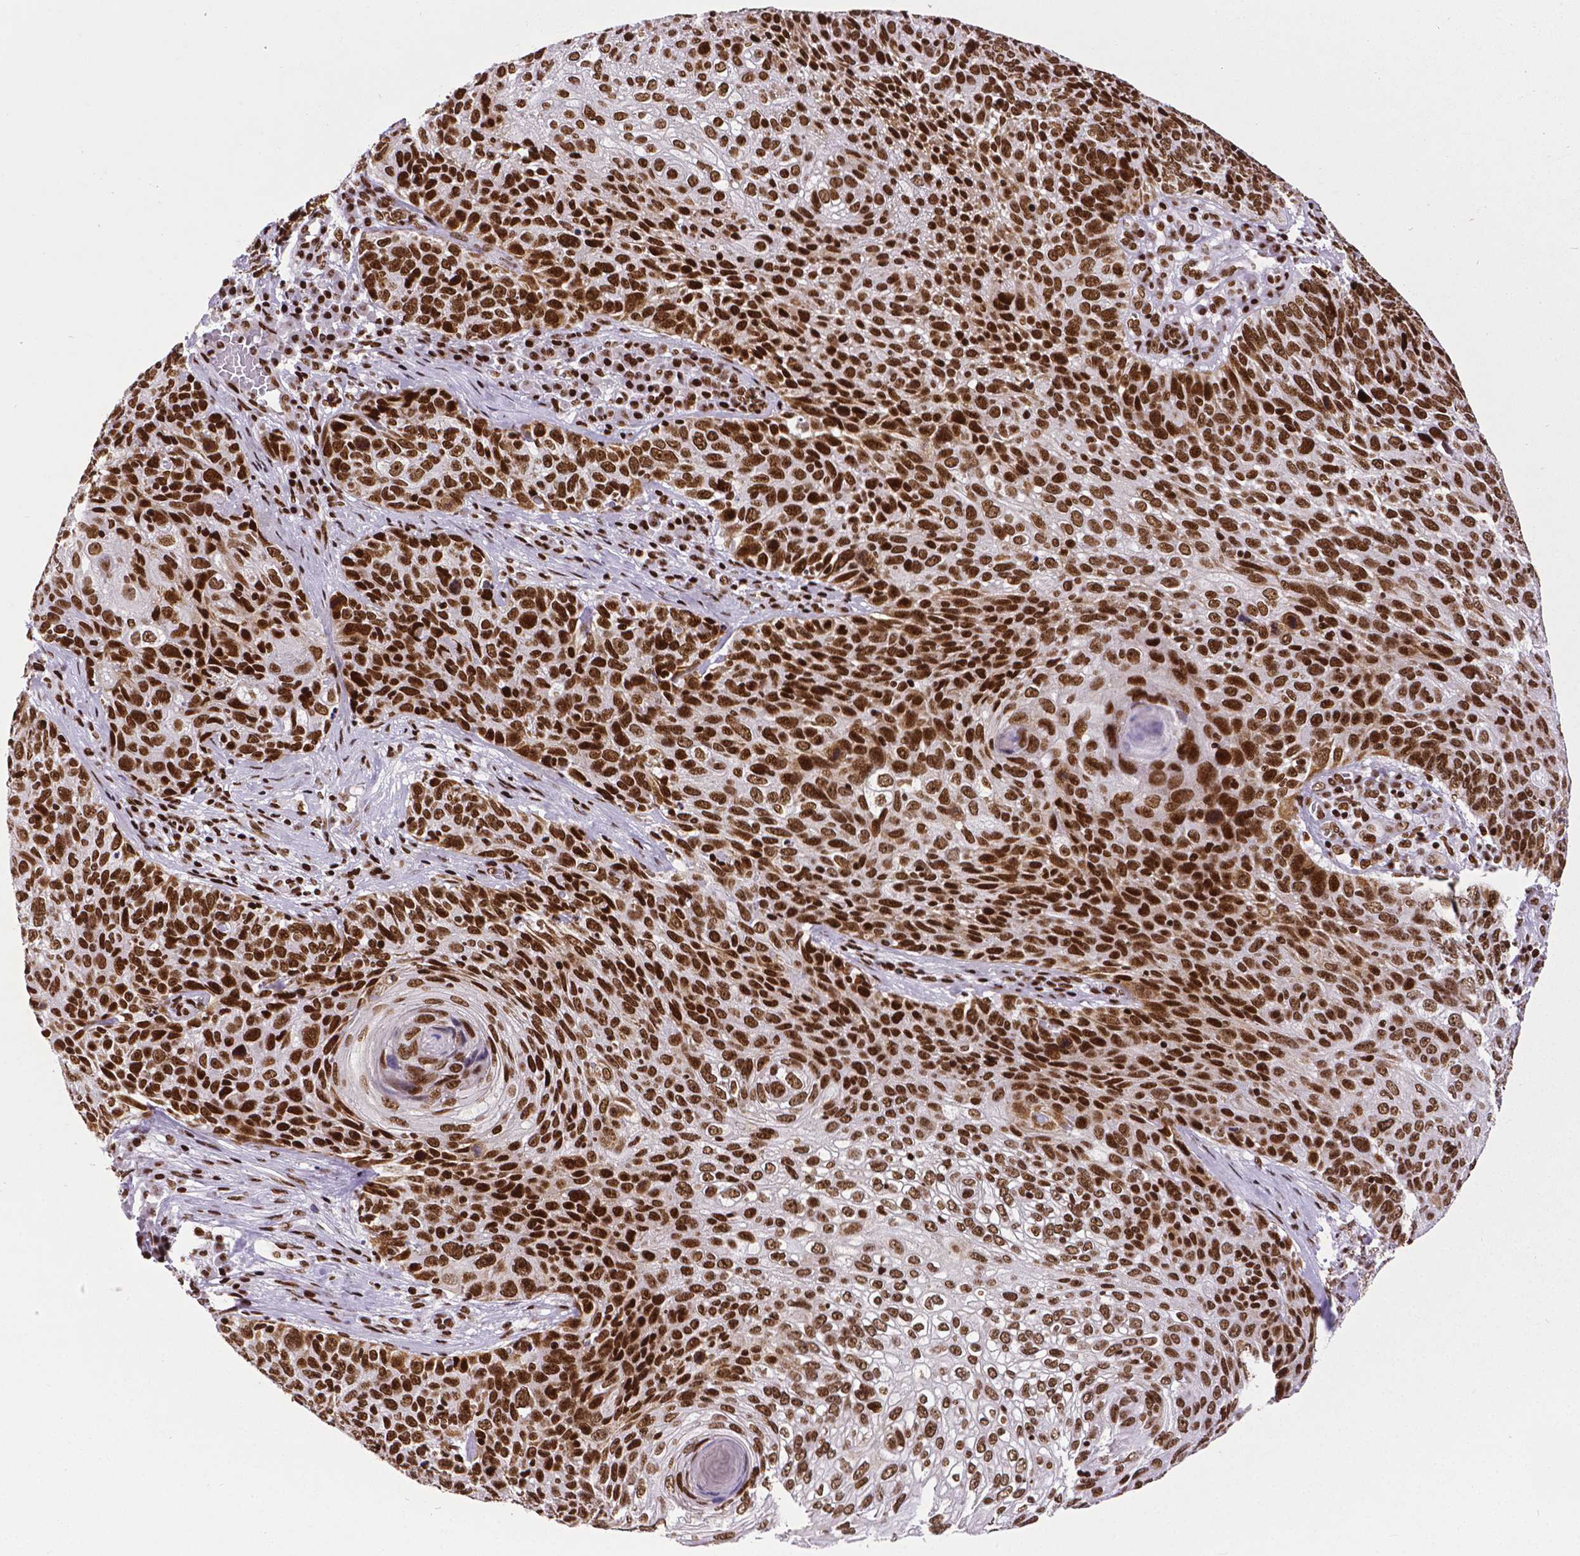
{"staining": {"intensity": "strong", "quantity": ">75%", "location": "nuclear"}, "tissue": "skin cancer", "cell_type": "Tumor cells", "image_type": "cancer", "snomed": [{"axis": "morphology", "description": "Squamous cell carcinoma, NOS"}, {"axis": "topography", "description": "Skin"}], "caption": "Immunohistochemical staining of human squamous cell carcinoma (skin) demonstrates strong nuclear protein expression in approximately >75% of tumor cells.", "gene": "CTCF", "patient": {"sex": "male", "age": 92}}